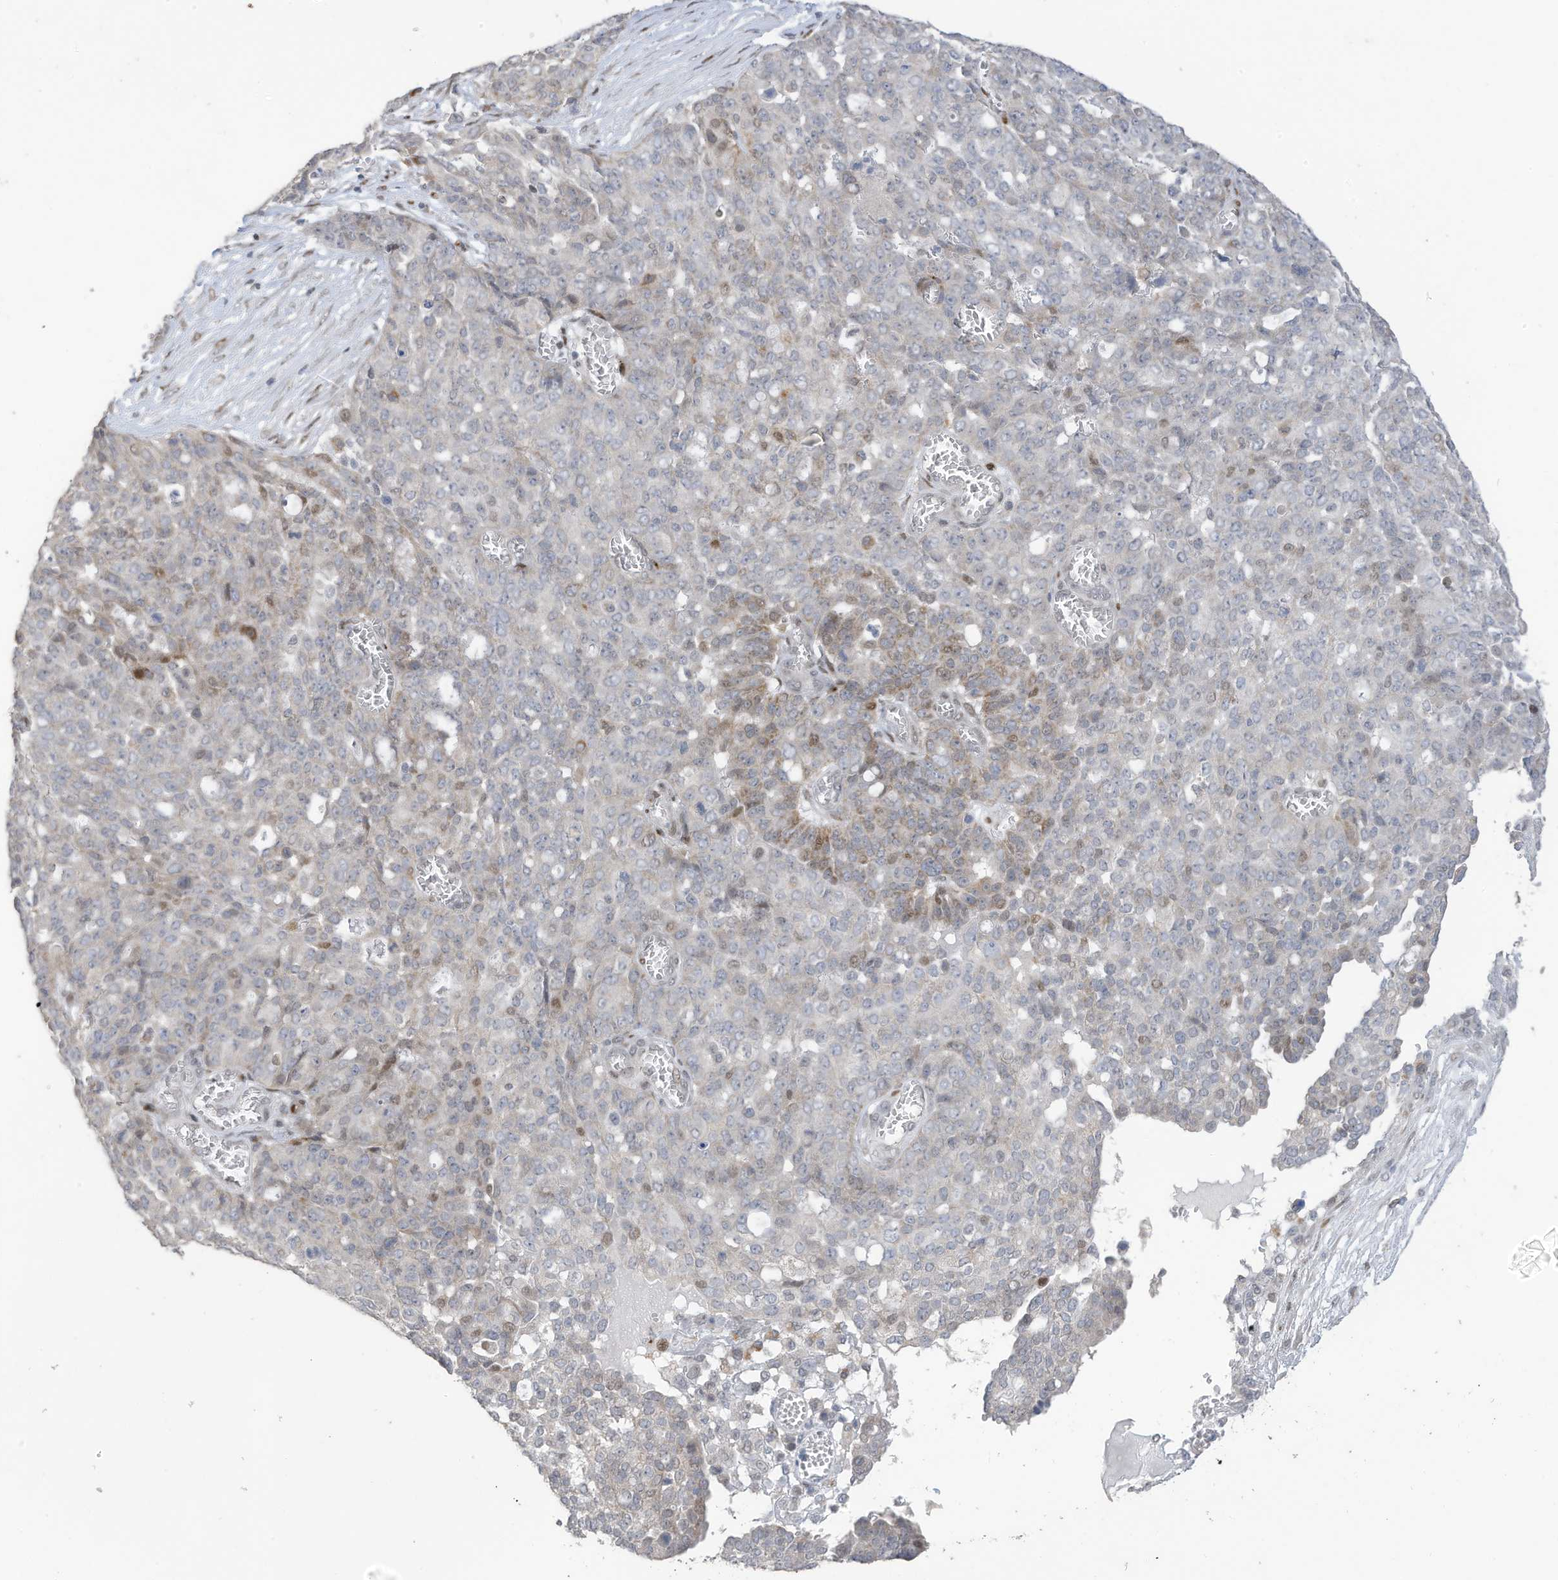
{"staining": {"intensity": "negative", "quantity": "none", "location": "none"}, "tissue": "ovarian cancer", "cell_type": "Tumor cells", "image_type": "cancer", "snomed": [{"axis": "morphology", "description": "Cystadenocarcinoma, serous, NOS"}, {"axis": "topography", "description": "Soft tissue"}, {"axis": "topography", "description": "Ovary"}], "caption": "A micrograph of human ovarian serous cystadenocarcinoma is negative for staining in tumor cells.", "gene": "RABL3", "patient": {"sex": "female", "age": 57}}